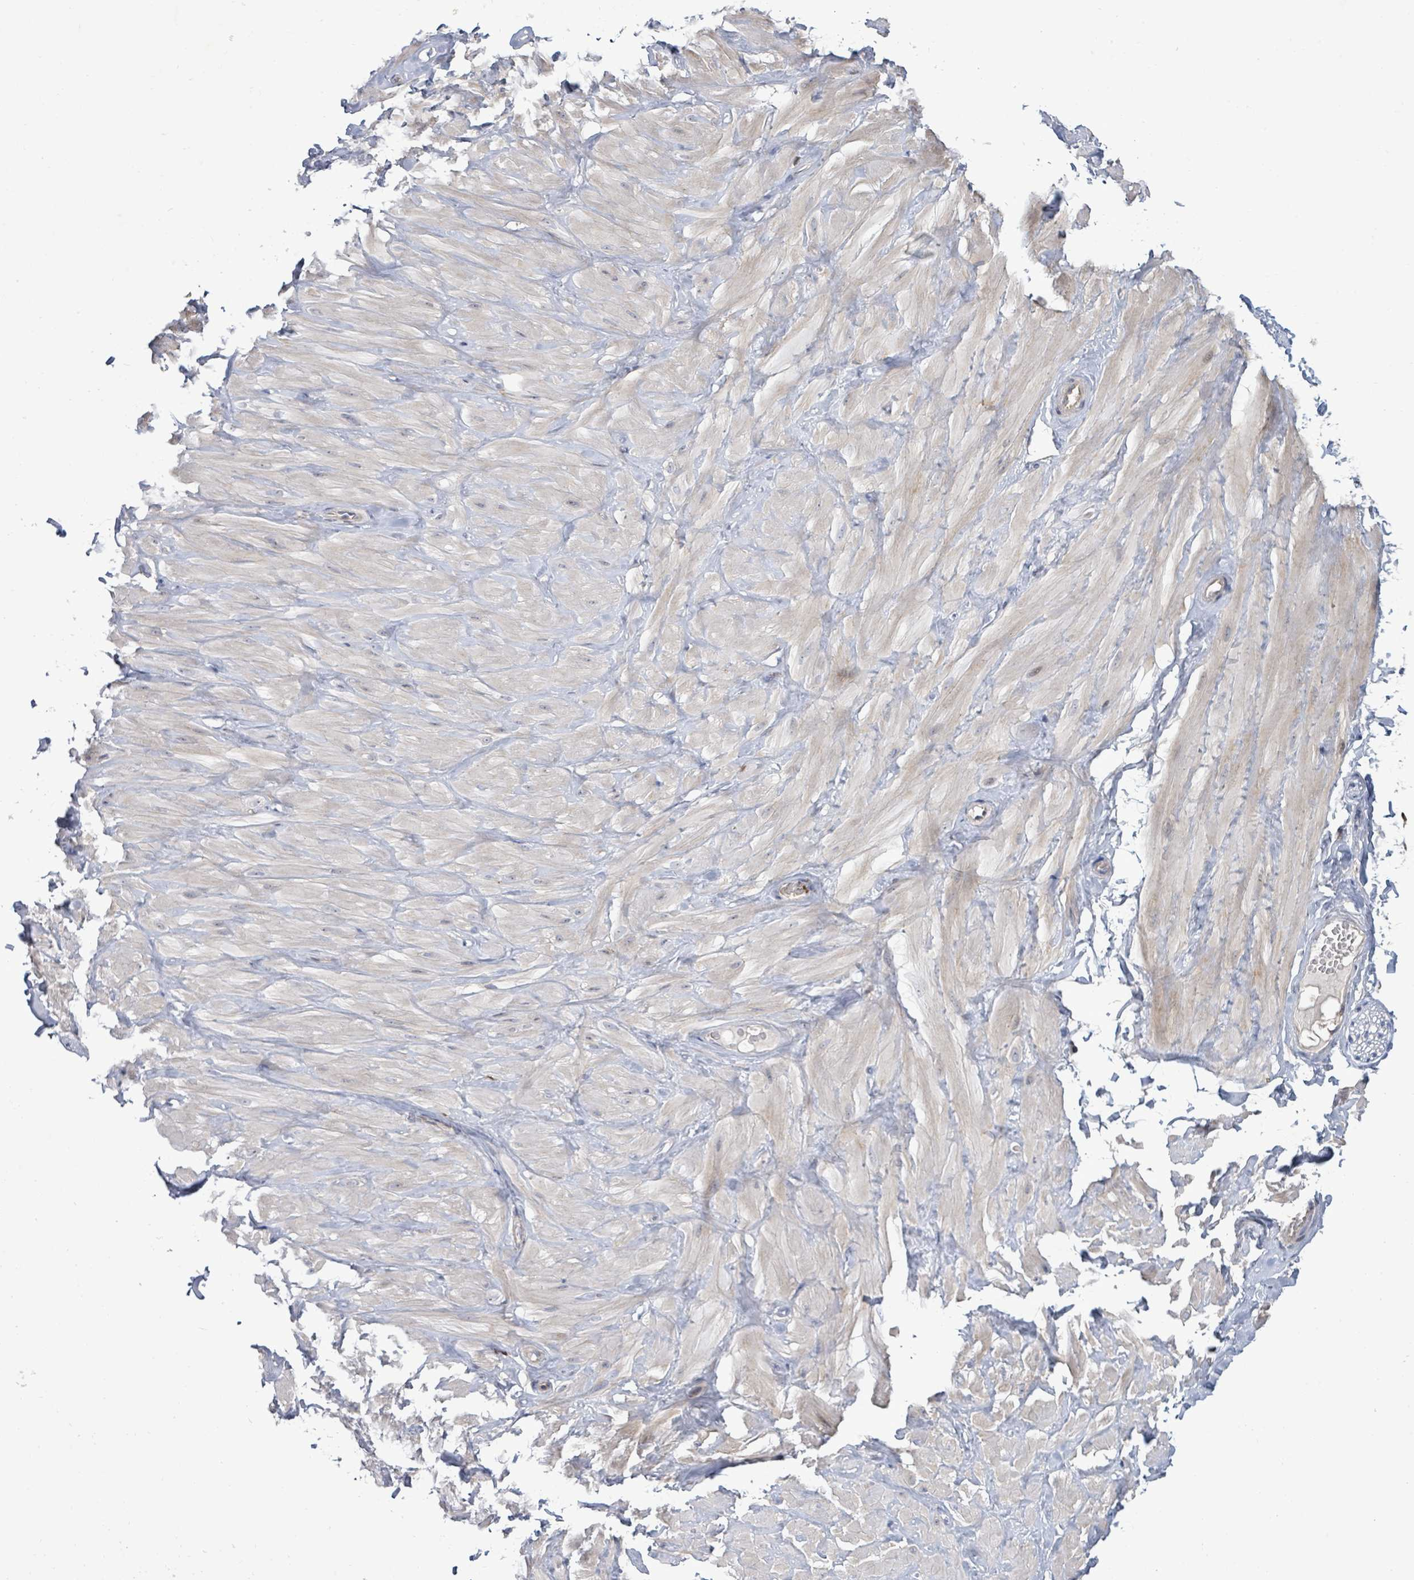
{"staining": {"intensity": "negative", "quantity": "none", "location": "none"}, "tissue": "adipose tissue", "cell_type": "Adipocytes", "image_type": "normal", "snomed": [{"axis": "morphology", "description": "Normal tissue, NOS"}, {"axis": "topography", "description": "Adipose tissue"}, {"axis": "topography", "description": "Vascular tissue"}, {"axis": "topography", "description": "Peripheral nerve tissue"}], "caption": "Adipocytes show no significant positivity in benign adipose tissue. (Stains: DAB (3,3'-diaminobenzidine) IHC with hematoxylin counter stain, Microscopy: brightfield microscopy at high magnification).", "gene": "FAM210A", "patient": {"sex": "male", "age": 25}}